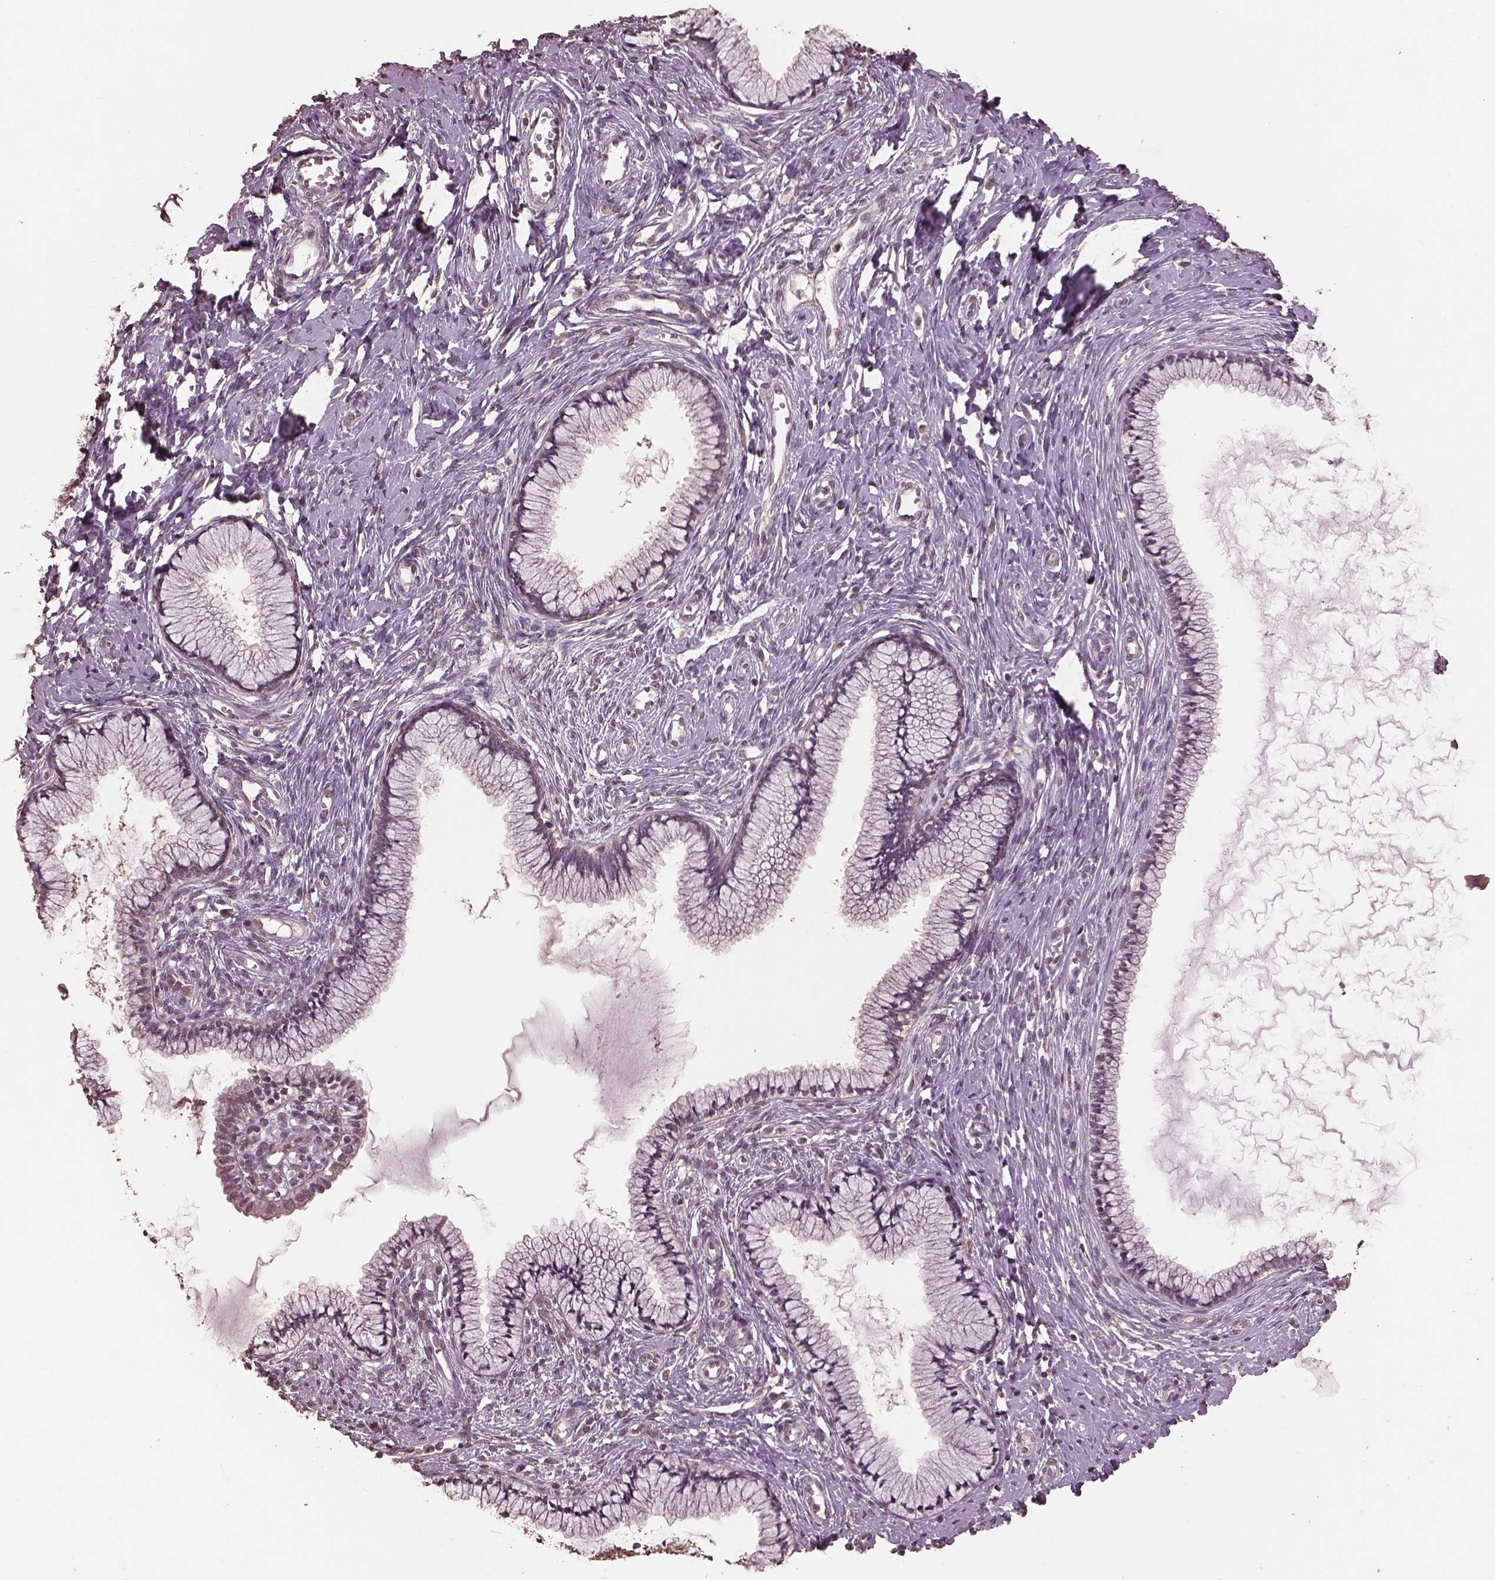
{"staining": {"intensity": "negative", "quantity": "none", "location": "none"}, "tissue": "cervix", "cell_type": "Glandular cells", "image_type": "normal", "snomed": [{"axis": "morphology", "description": "Normal tissue, NOS"}, {"axis": "topography", "description": "Cervix"}], "caption": "The image displays no significant staining in glandular cells of cervix. The staining was performed using DAB (3,3'-diaminobenzidine) to visualize the protein expression in brown, while the nuclei were stained in blue with hematoxylin (Magnification: 20x).", "gene": "CPT1C", "patient": {"sex": "female", "age": 40}}